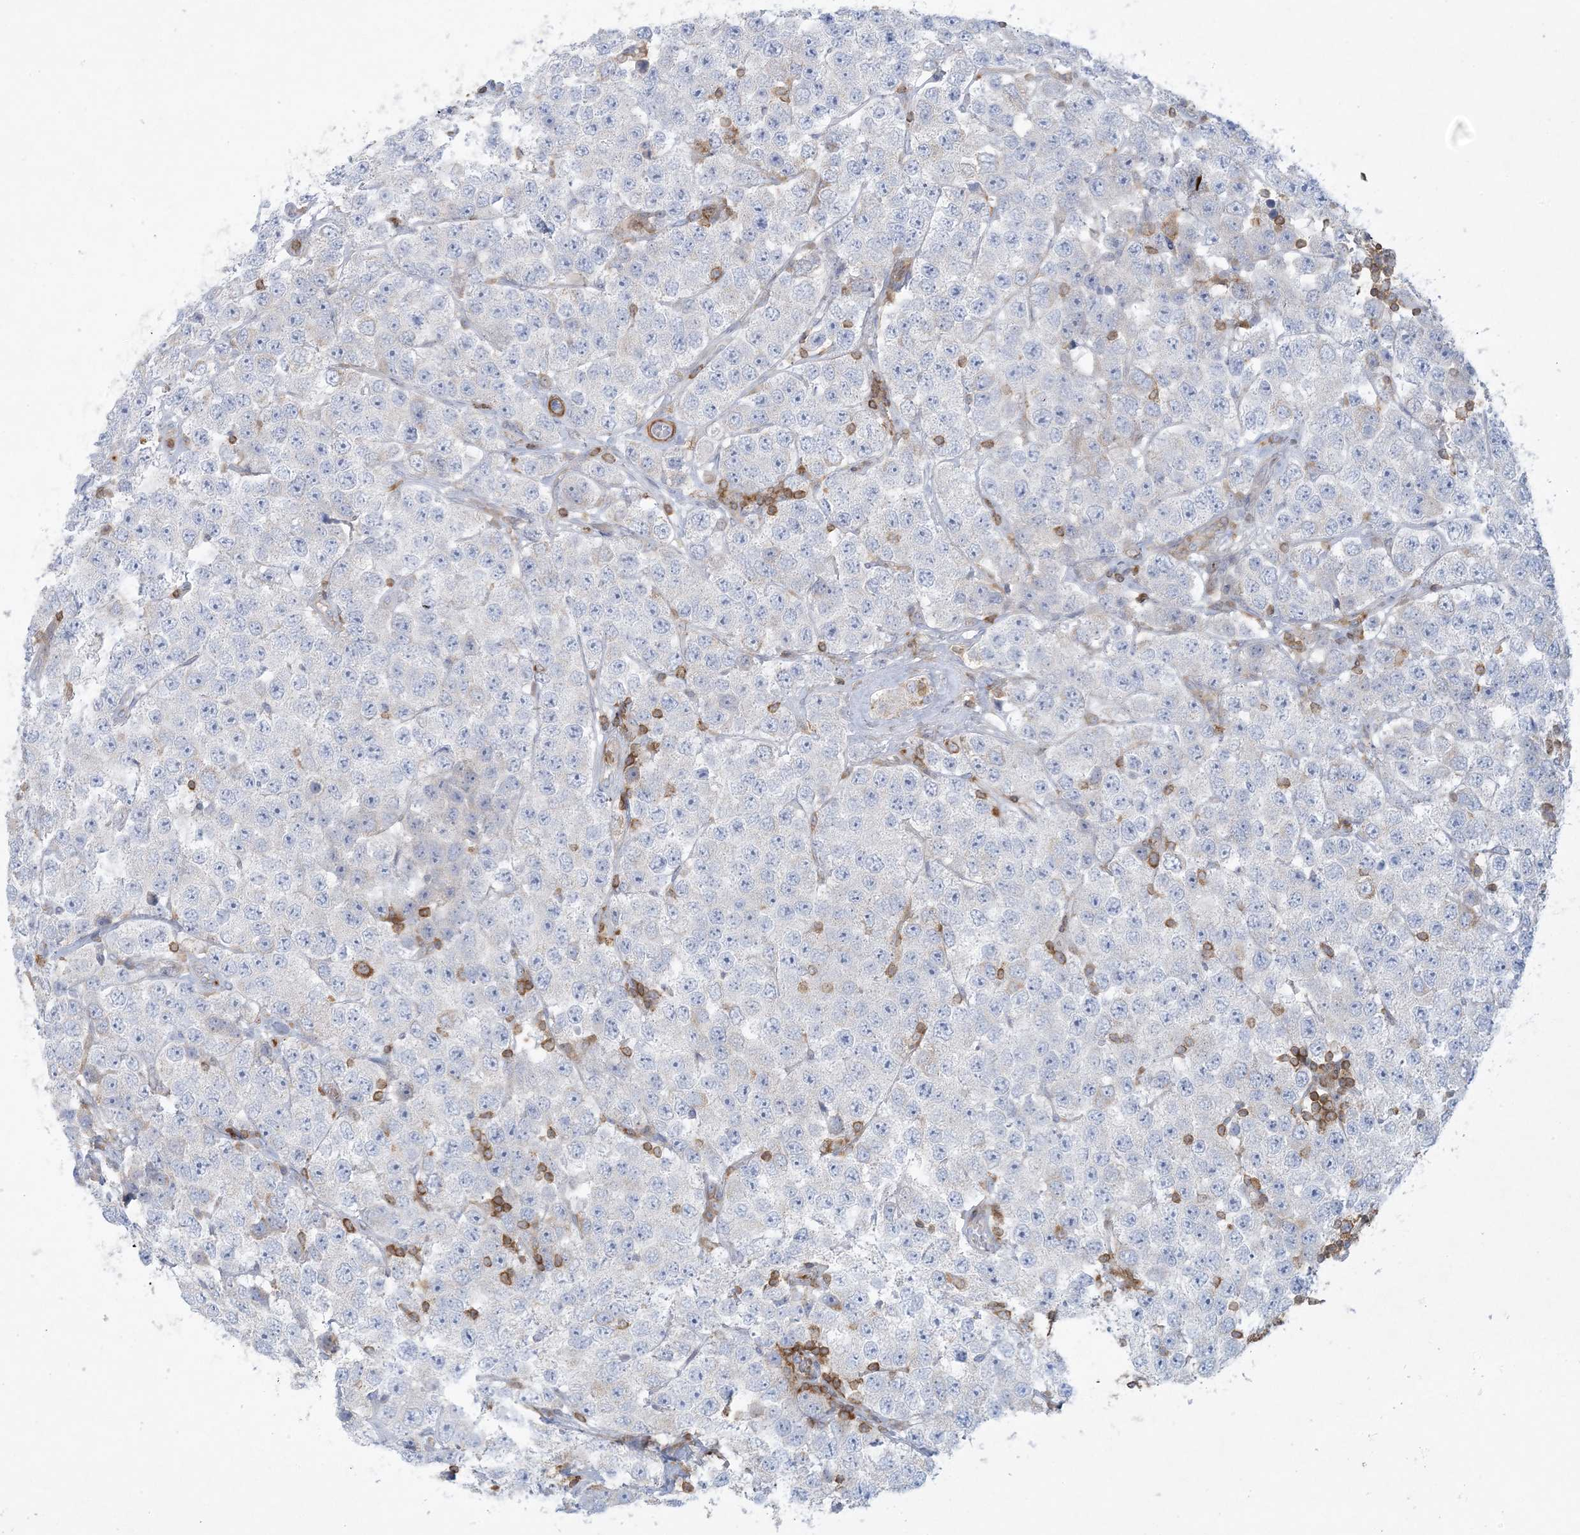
{"staining": {"intensity": "negative", "quantity": "none", "location": "none"}, "tissue": "testis cancer", "cell_type": "Tumor cells", "image_type": "cancer", "snomed": [{"axis": "morphology", "description": "Seminoma, NOS"}, {"axis": "topography", "description": "Testis"}], "caption": "Tumor cells show no significant protein expression in testis seminoma.", "gene": "ARHGAP30", "patient": {"sex": "male", "age": 28}}